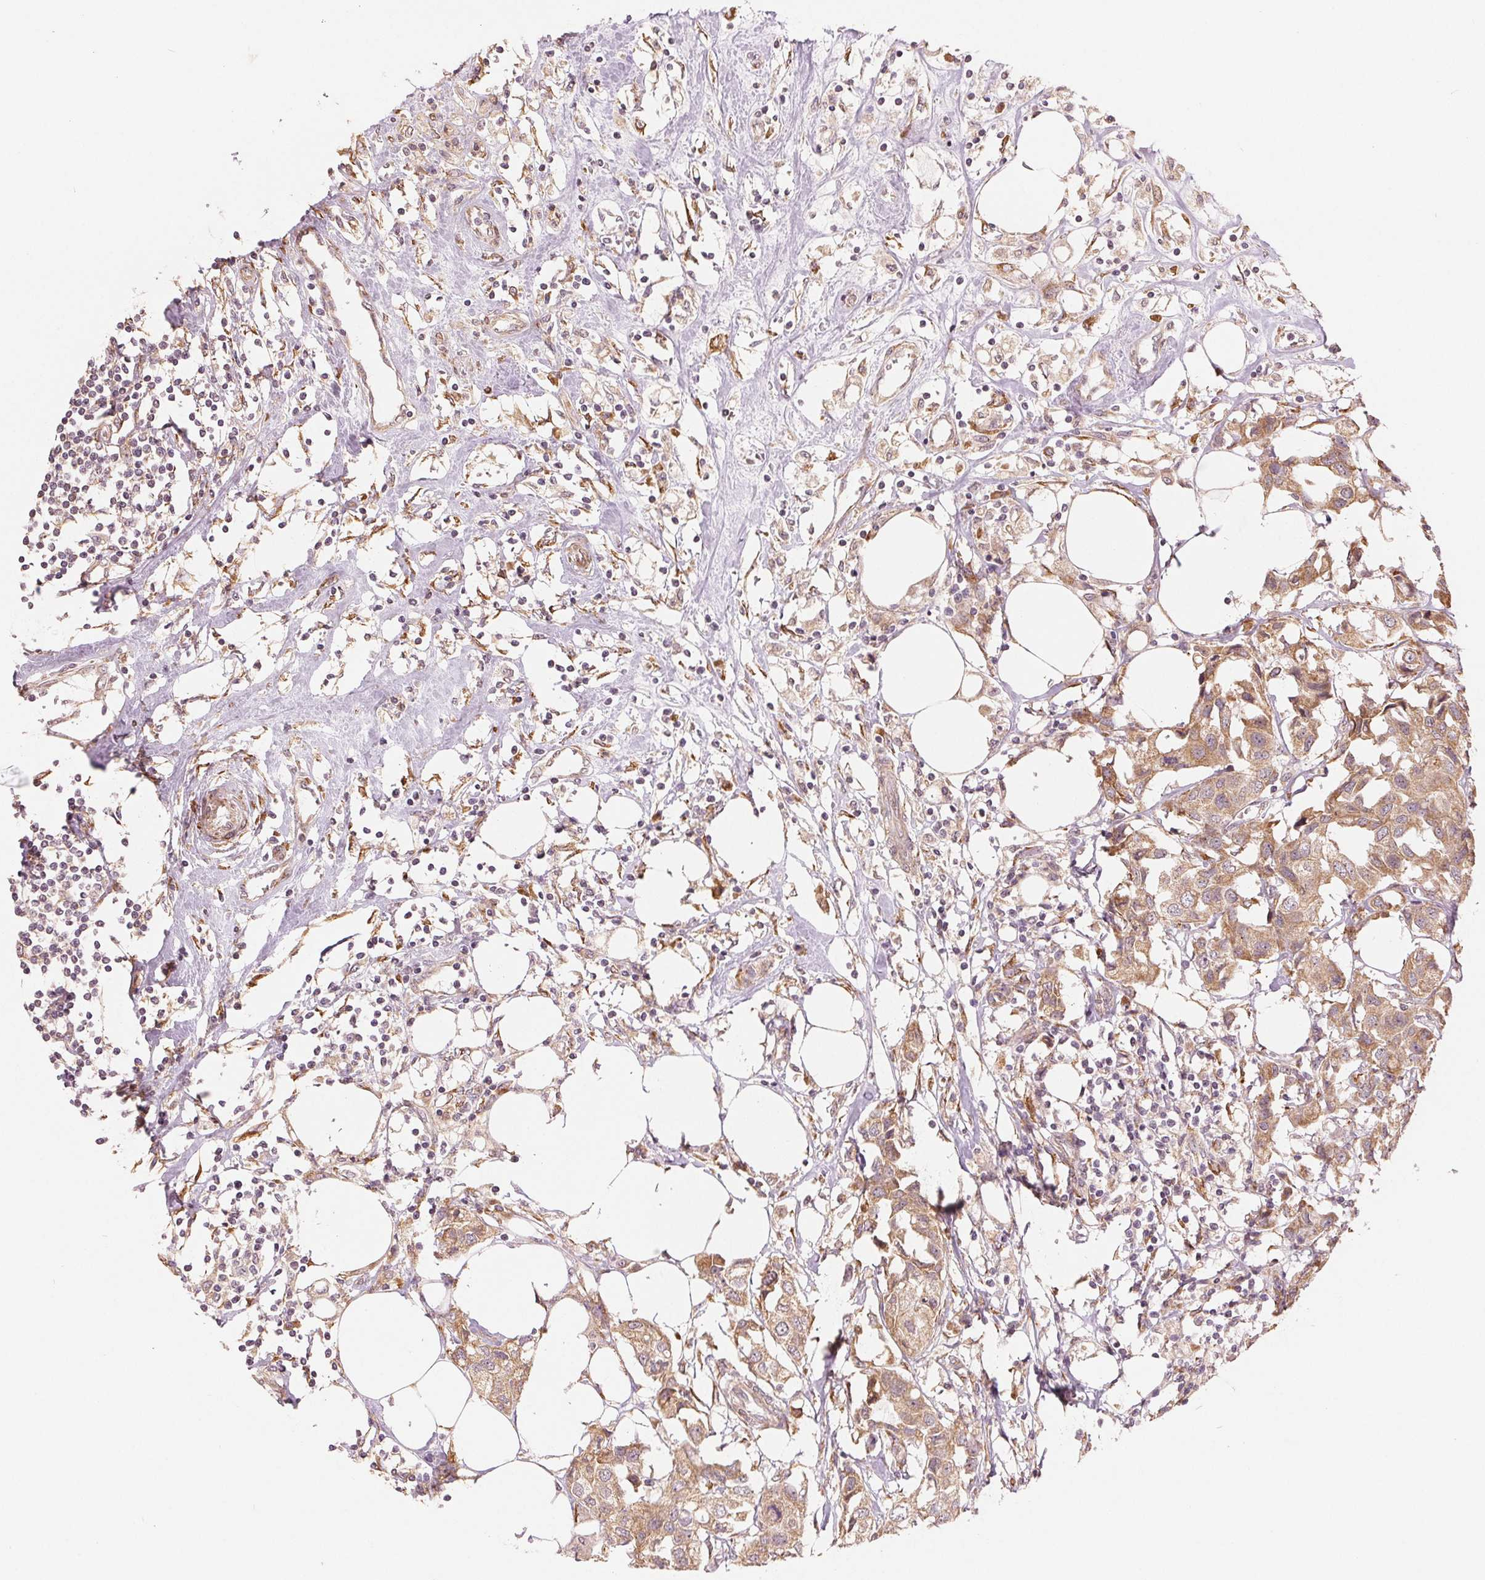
{"staining": {"intensity": "weak", "quantity": ">75%", "location": "cytoplasmic/membranous"}, "tissue": "breast cancer", "cell_type": "Tumor cells", "image_type": "cancer", "snomed": [{"axis": "morphology", "description": "Duct carcinoma"}, {"axis": "topography", "description": "Breast"}], "caption": "This histopathology image exhibits breast cancer (invasive ductal carcinoma) stained with IHC to label a protein in brown. The cytoplasmic/membranous of tumor cells show weak positivity for the protein. Nuclei are counter-stained blue.", "gene": "SLC20A1", "patient": {"sex": "female", "age": 80}}